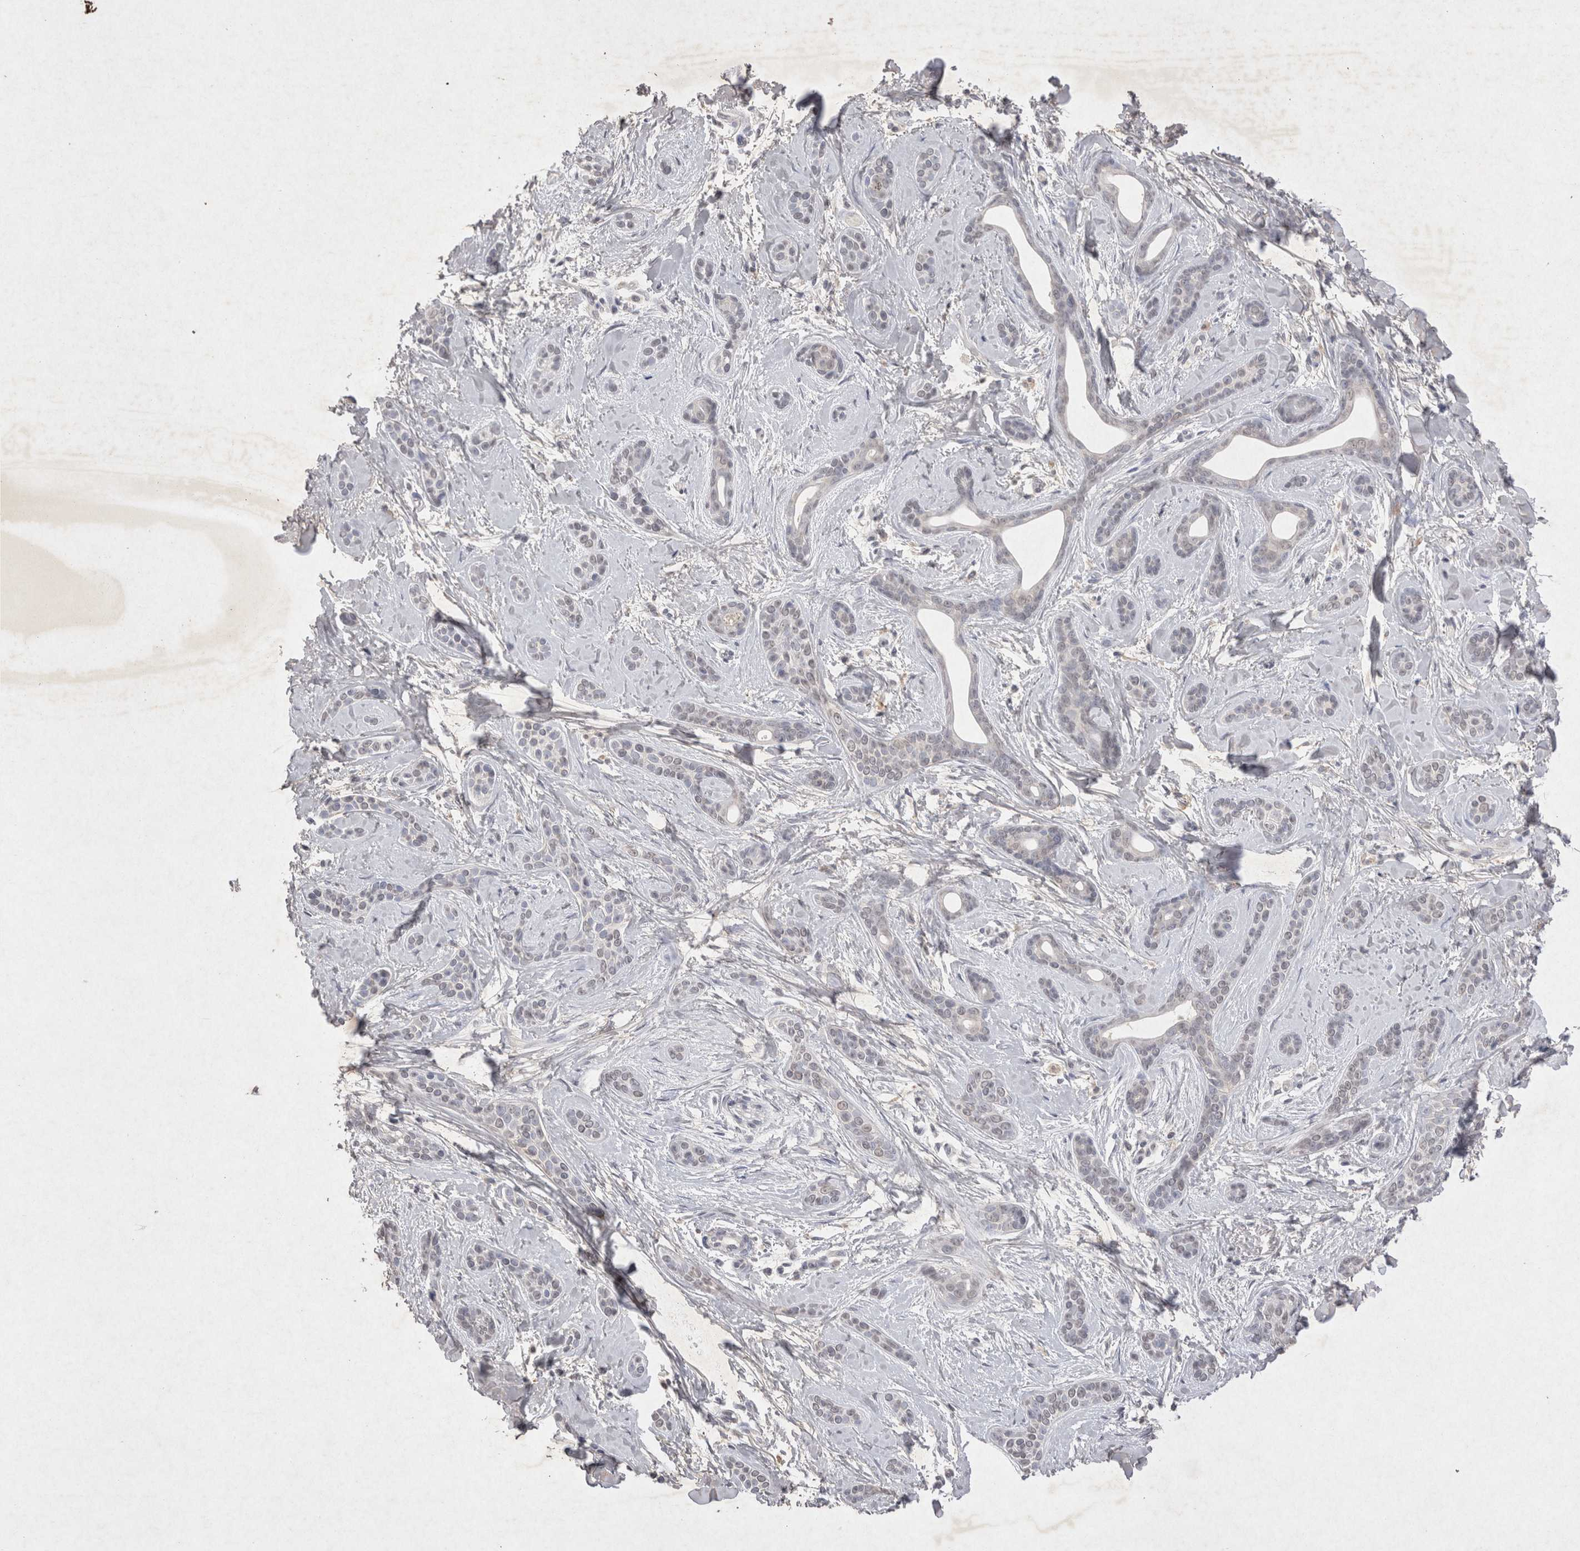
{"staining": {"intensity": "negative", "quantity": "none", "location": "none"}, "tissue": "skin cancer", "cell_type": "Tumor cells", "image_type": "cancer", "snomed": [{"axis": "morphology", "description": "Basal cell carcinoma"}, {"axis": "morphology", "description": "Adnexal tumor, benign"}, {"axis": "topography", "description": "Skin"}], "caption": "Tumor cells show no significant positivity in basal cell carcinoma (skin).", "gene": "LYVE1", "patient": {"sex": "female", "age": 42}}